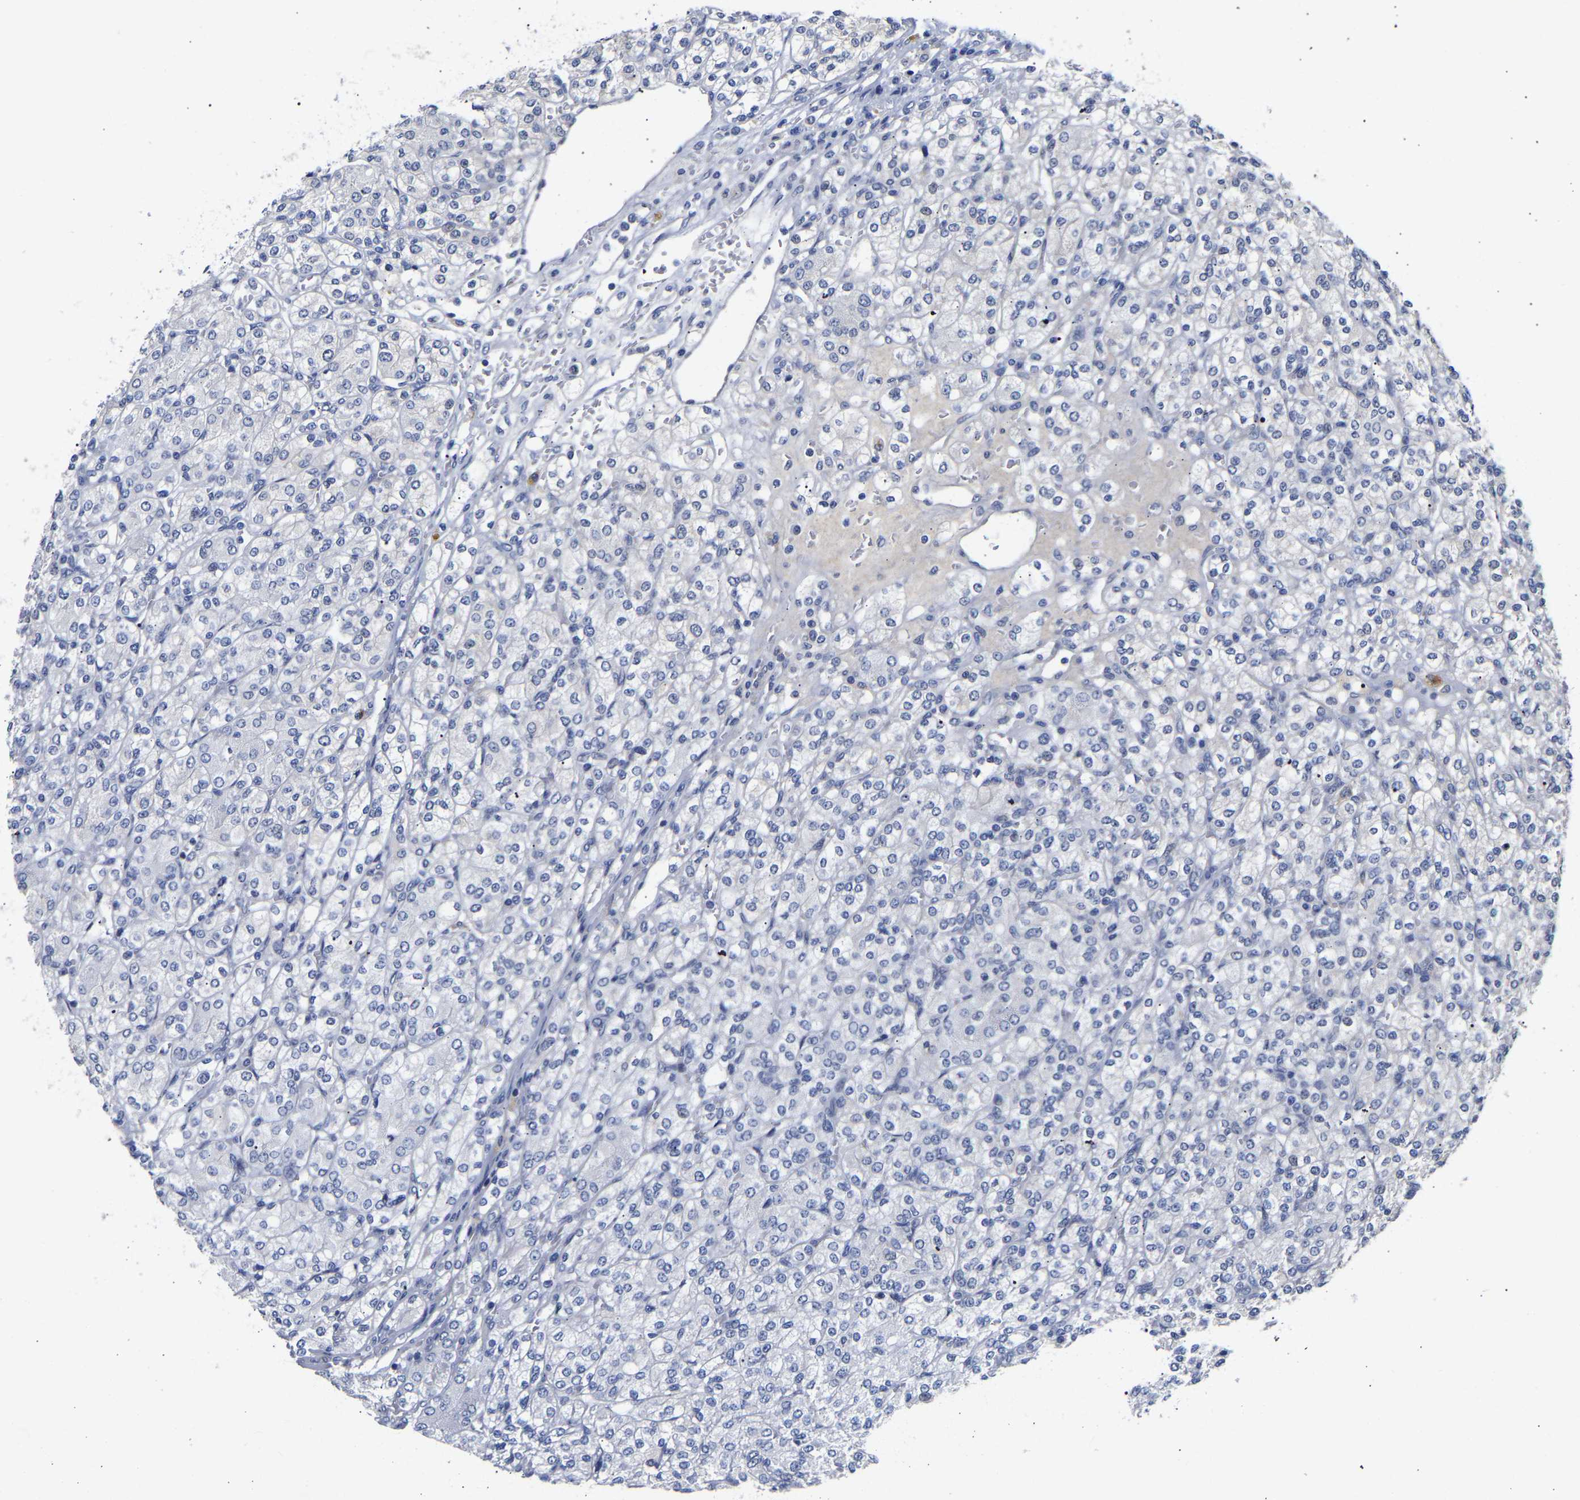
{"staining": {"intensity": "negative", "quantity": "none", "location": "none"}, "tissue": "renal cancer", "cell_type": "Tumor cells", "image_type": "cancer", "snomed": [{"axis": "morphology", "description": "Adenocarcinoma, NOS"}, {"axis": "topography", "description": "Kidney"}], "caption": "Renal cancer (adenocarcinoma) stained for a protein using IHC demonstrates no positivity tumor cells.", "gene": "CCDC6", "patient": {"sex": "male", "age": 77}}